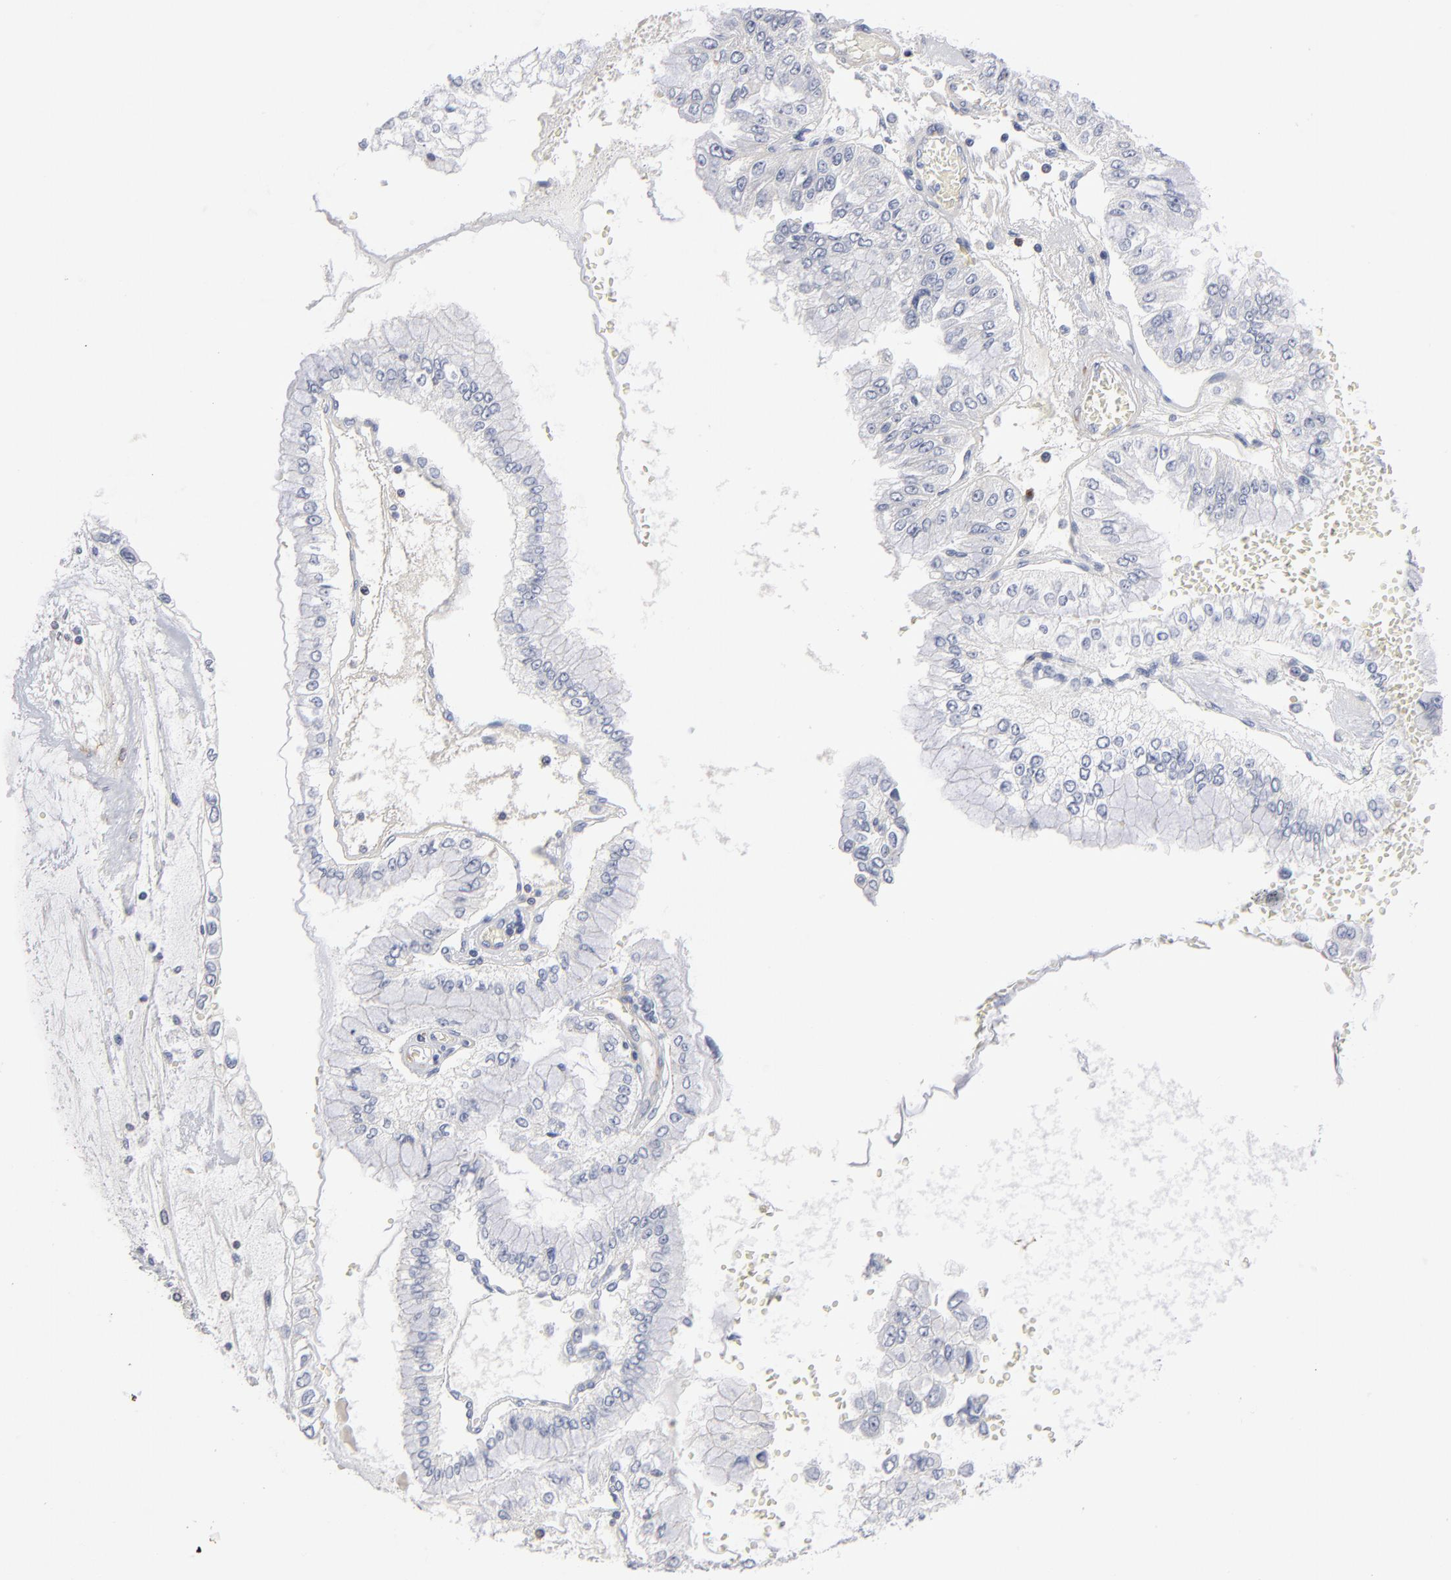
{"staining": {"intensity": "negative", "quantity": "none", "location": "none"}, "tissue": "liver cancer", "cell_type": "Tumor cells", "image_type": "cancer", "snomed": [{"axis": "morphology", "description": "Cholangiocarcinoma"}, {"axis": "topography", "description": "Liver"}], "caption": "The histopathology image shows no significant staining in tumor cells of liver cancer.", "gene": "PDLIM2", "patient": {"sex": "female", "age": 79}}